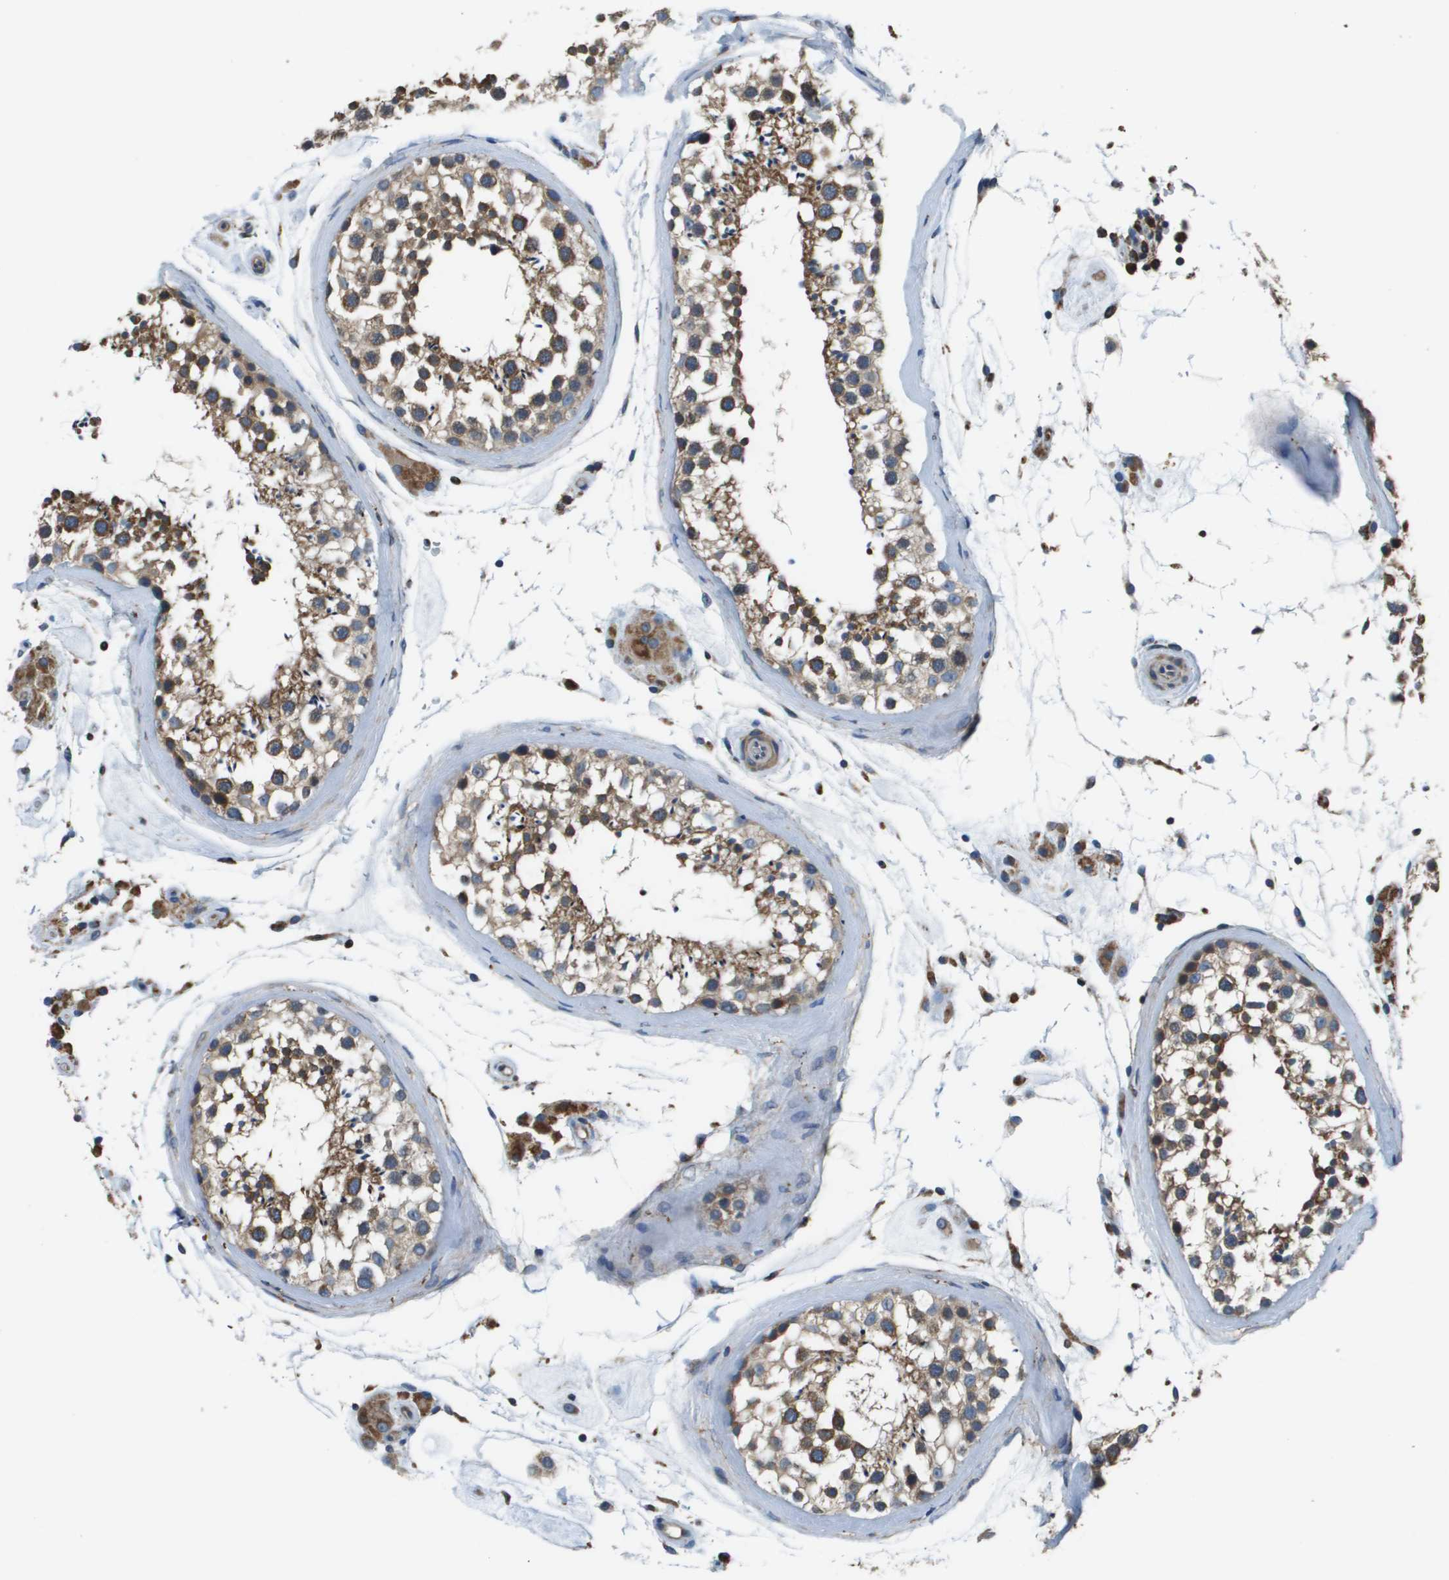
{"staining": {"intensity": "moderate", "quantity": ">75%", "location": "cytoplasmic/membranous"}, "tissue": "testis", "cell_type": "Cells in seminiferous ducts", "image_type": "normal", "snomed": [{"axis": "morphology", "description": "Normal tissue, NOS"}, {"axis": "topography", "description": "Testis"}], "caption": "DAB (3,3'-diaminobenzidine) immunohistochemical staining of normal human testis shows moderate cytoplasmic/membranous protein positivity in about >75% of cells in seminiferous ducts. Using DAB (3,3'-diaminobenzidine) (brown) and hematoxylin (blue) stains, captured at high magnification using brightfield microscopy.", "gene": "CNPY3", "patient": {"sex": "male", "age": 46}}